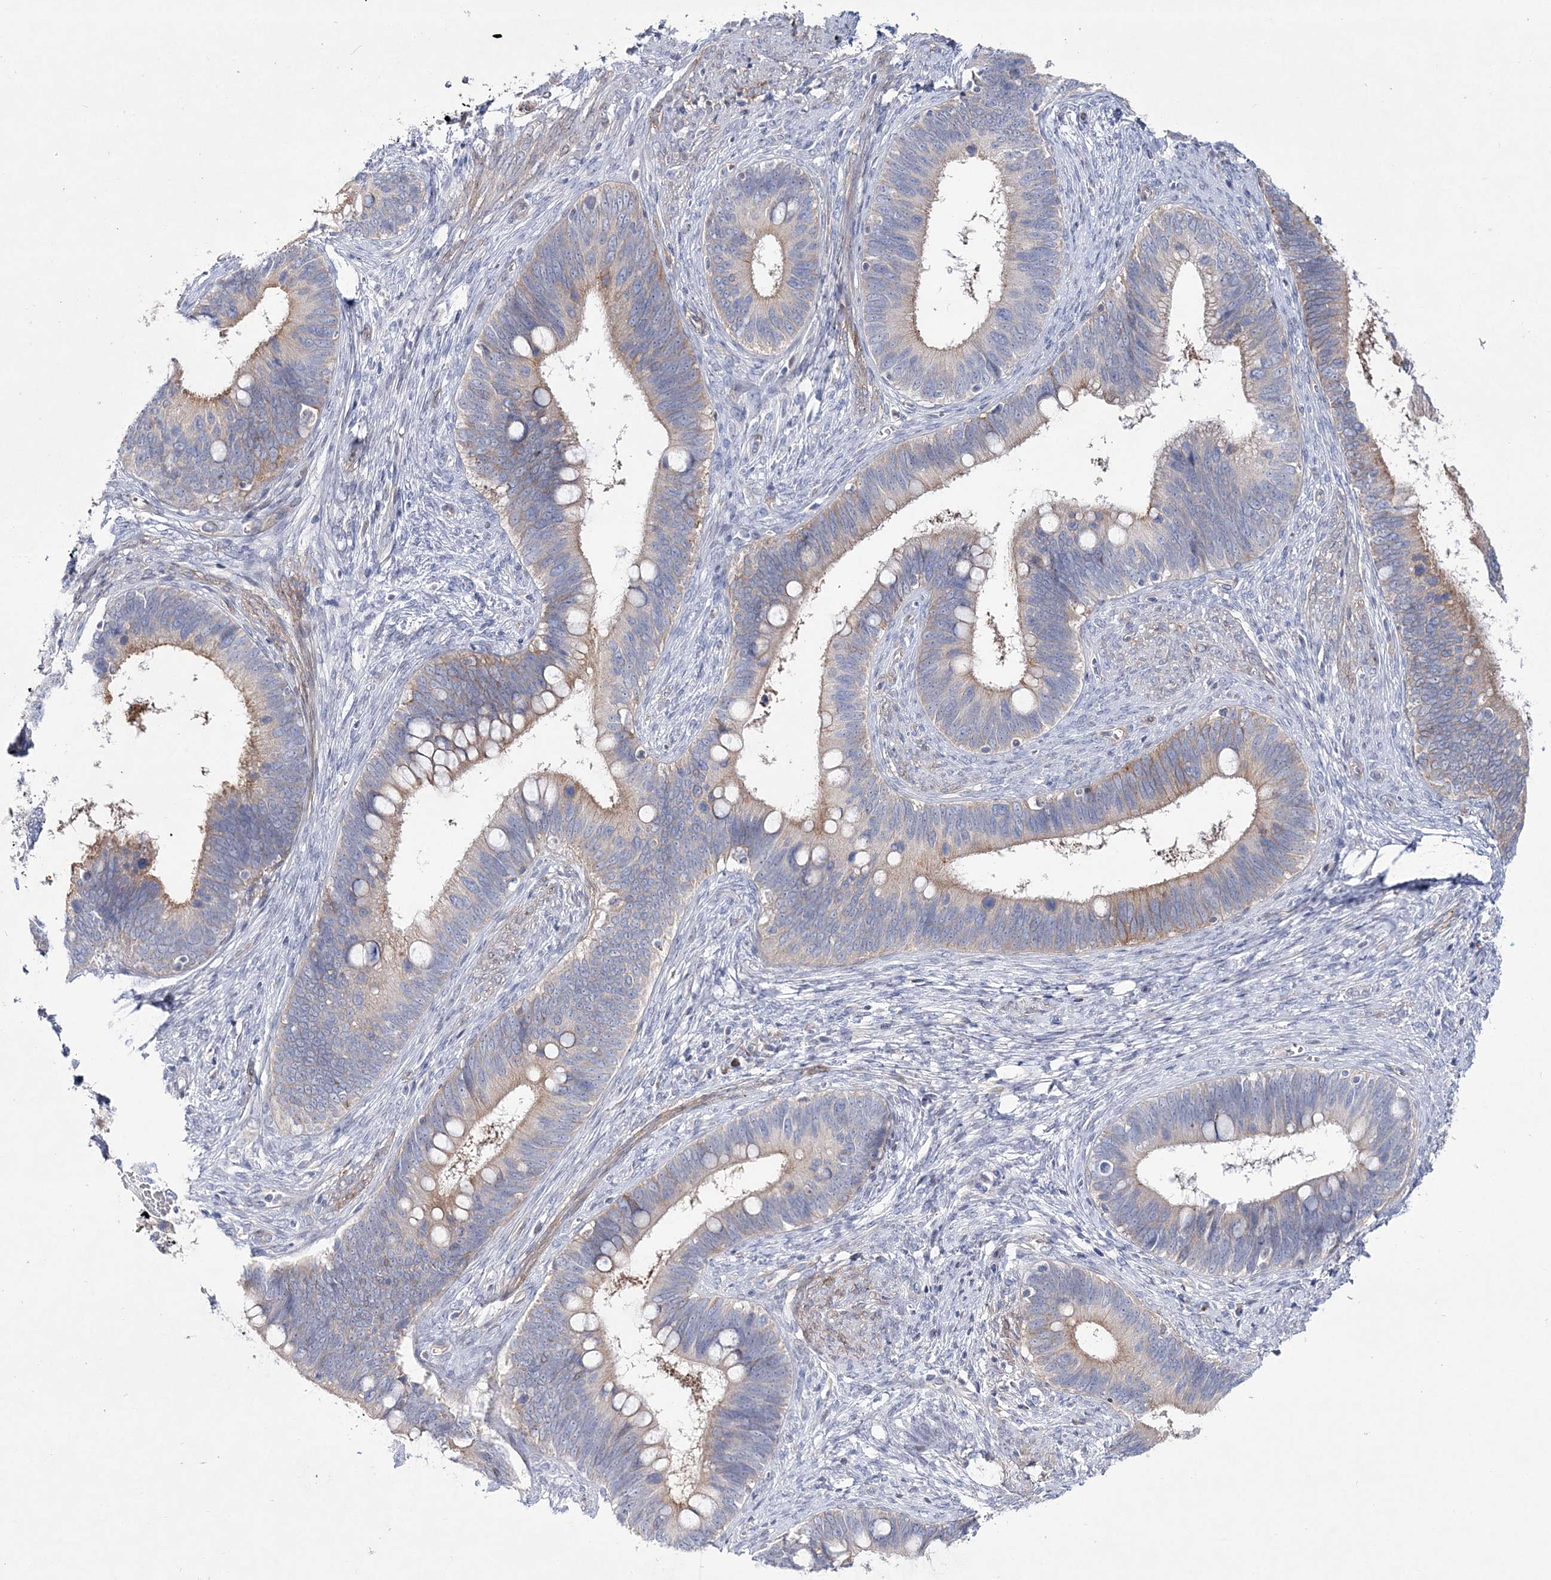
{"staining": {"intensity": "moderate", "quantity": "<25%", "location": "cytoplasmic/membranous"}, "tissue": "cervical cancer", "cell_type": "Tumor cells", "image_type": "cancer", "snomed": [{"axis": "morphology", "description": "Adenocarcinoma, NOS"}, {"axis": "topography", "description": "Cervix"}], "caption": "Approximately <25% of tumor cells in cervical adenocarcinoma exhibit moderate cytoplasmic/membranous protein positivity as visualized by brown immunohistochemical staining.", "gene": "ANO1", "patient": {"sex": "female", "age": 42}}